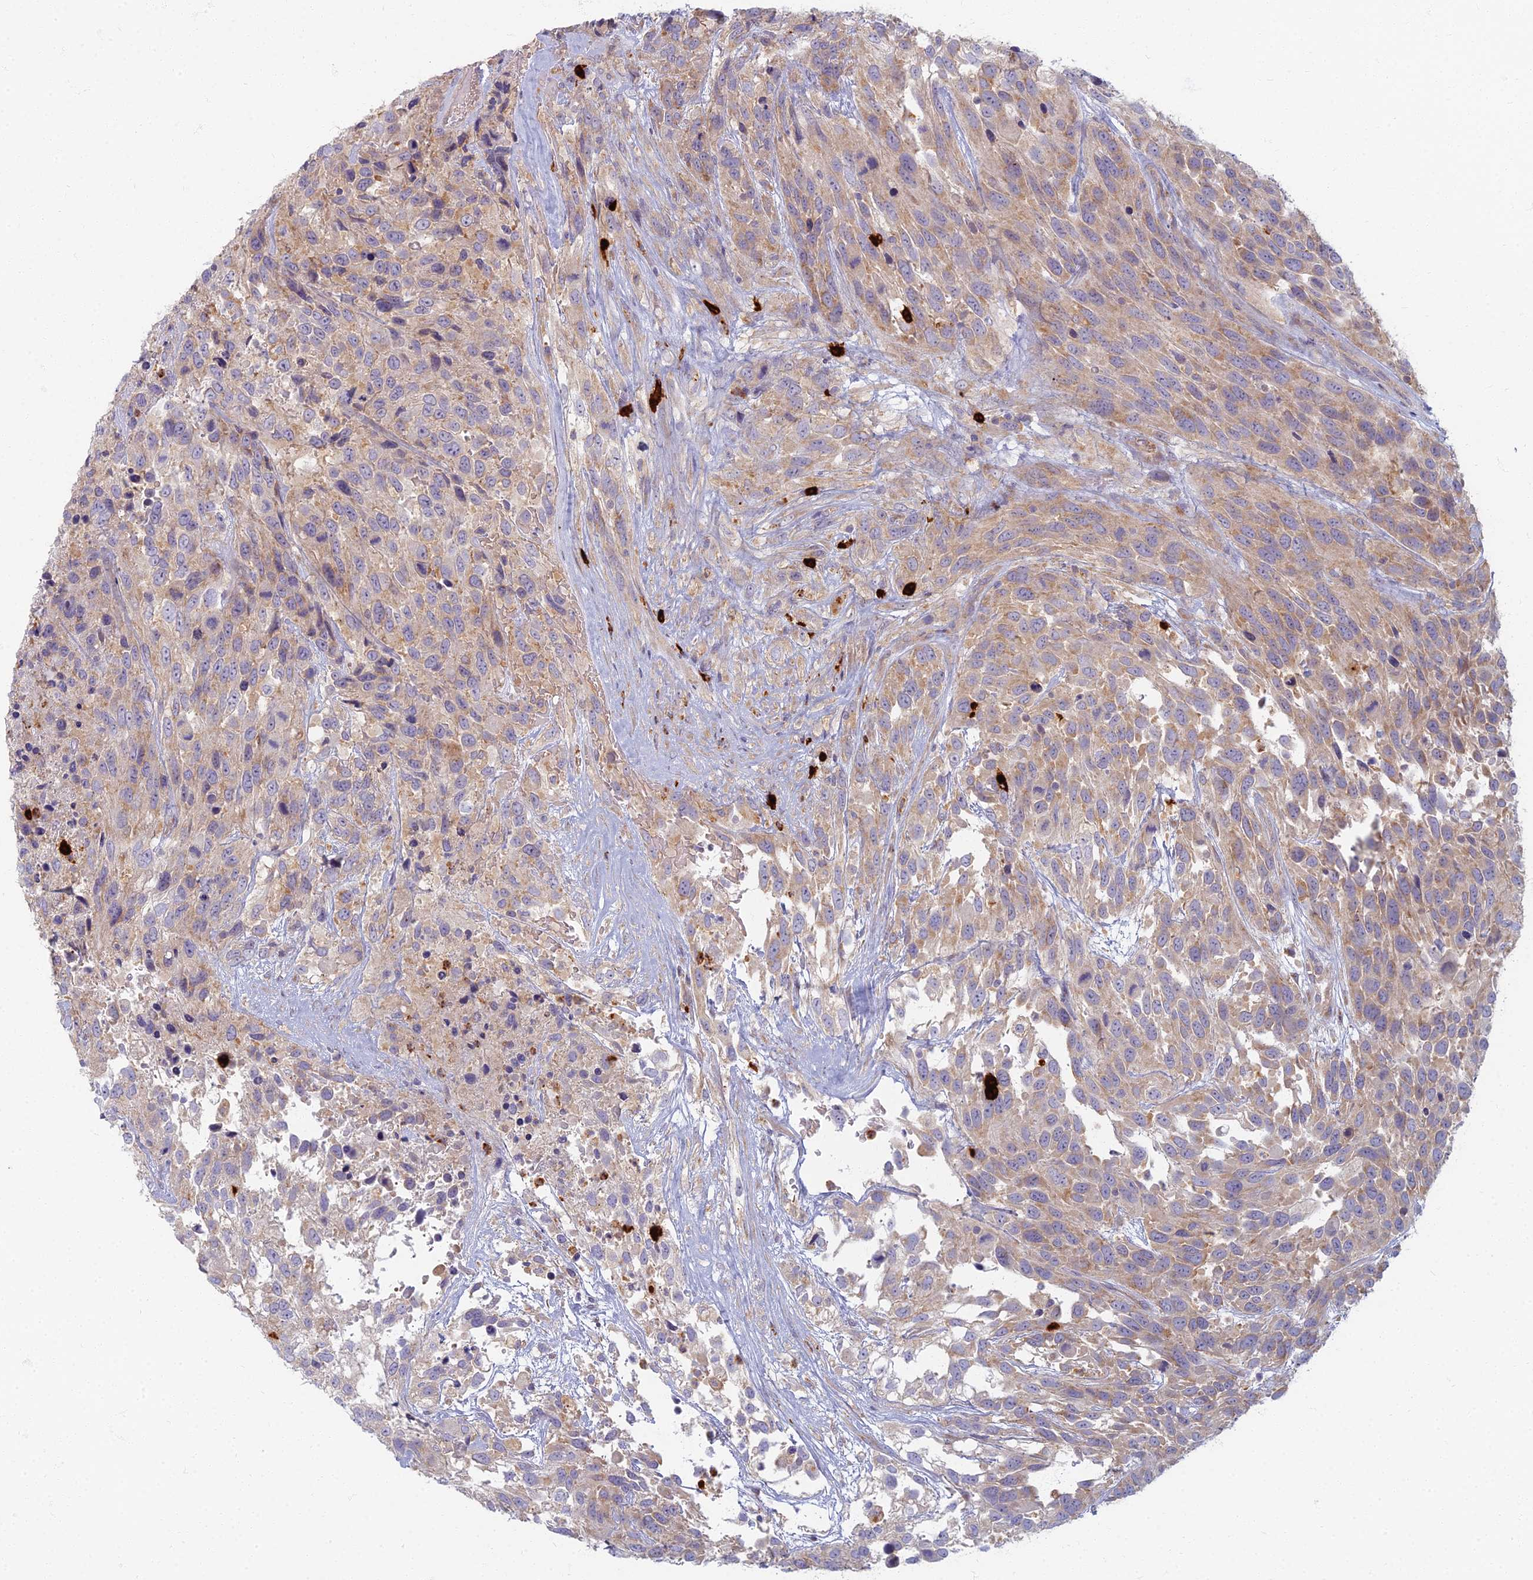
{"staining": {"intensity": "weak", "quantity": ">75%", "location": "cytoplasmic/membranous"}, "tissue": "urothelial cancer", "cell_type": "Tumor cells", "image_type": "cancer", "snomed": [{"axis": "morphology", "description": "Urothelial carcinoma, High grade"}, {"axis": "topography", "description": "Urinary bladder"}], "caption": "DAB immunohistochemical staining of human urothelial carcinoma (high-grade) demonstrates weak cytoplasmic/membranous protein staining in approximately >75% of tumor cells.", "gene": "PROX2", "patient": {"sex": "female", "age": 70}}